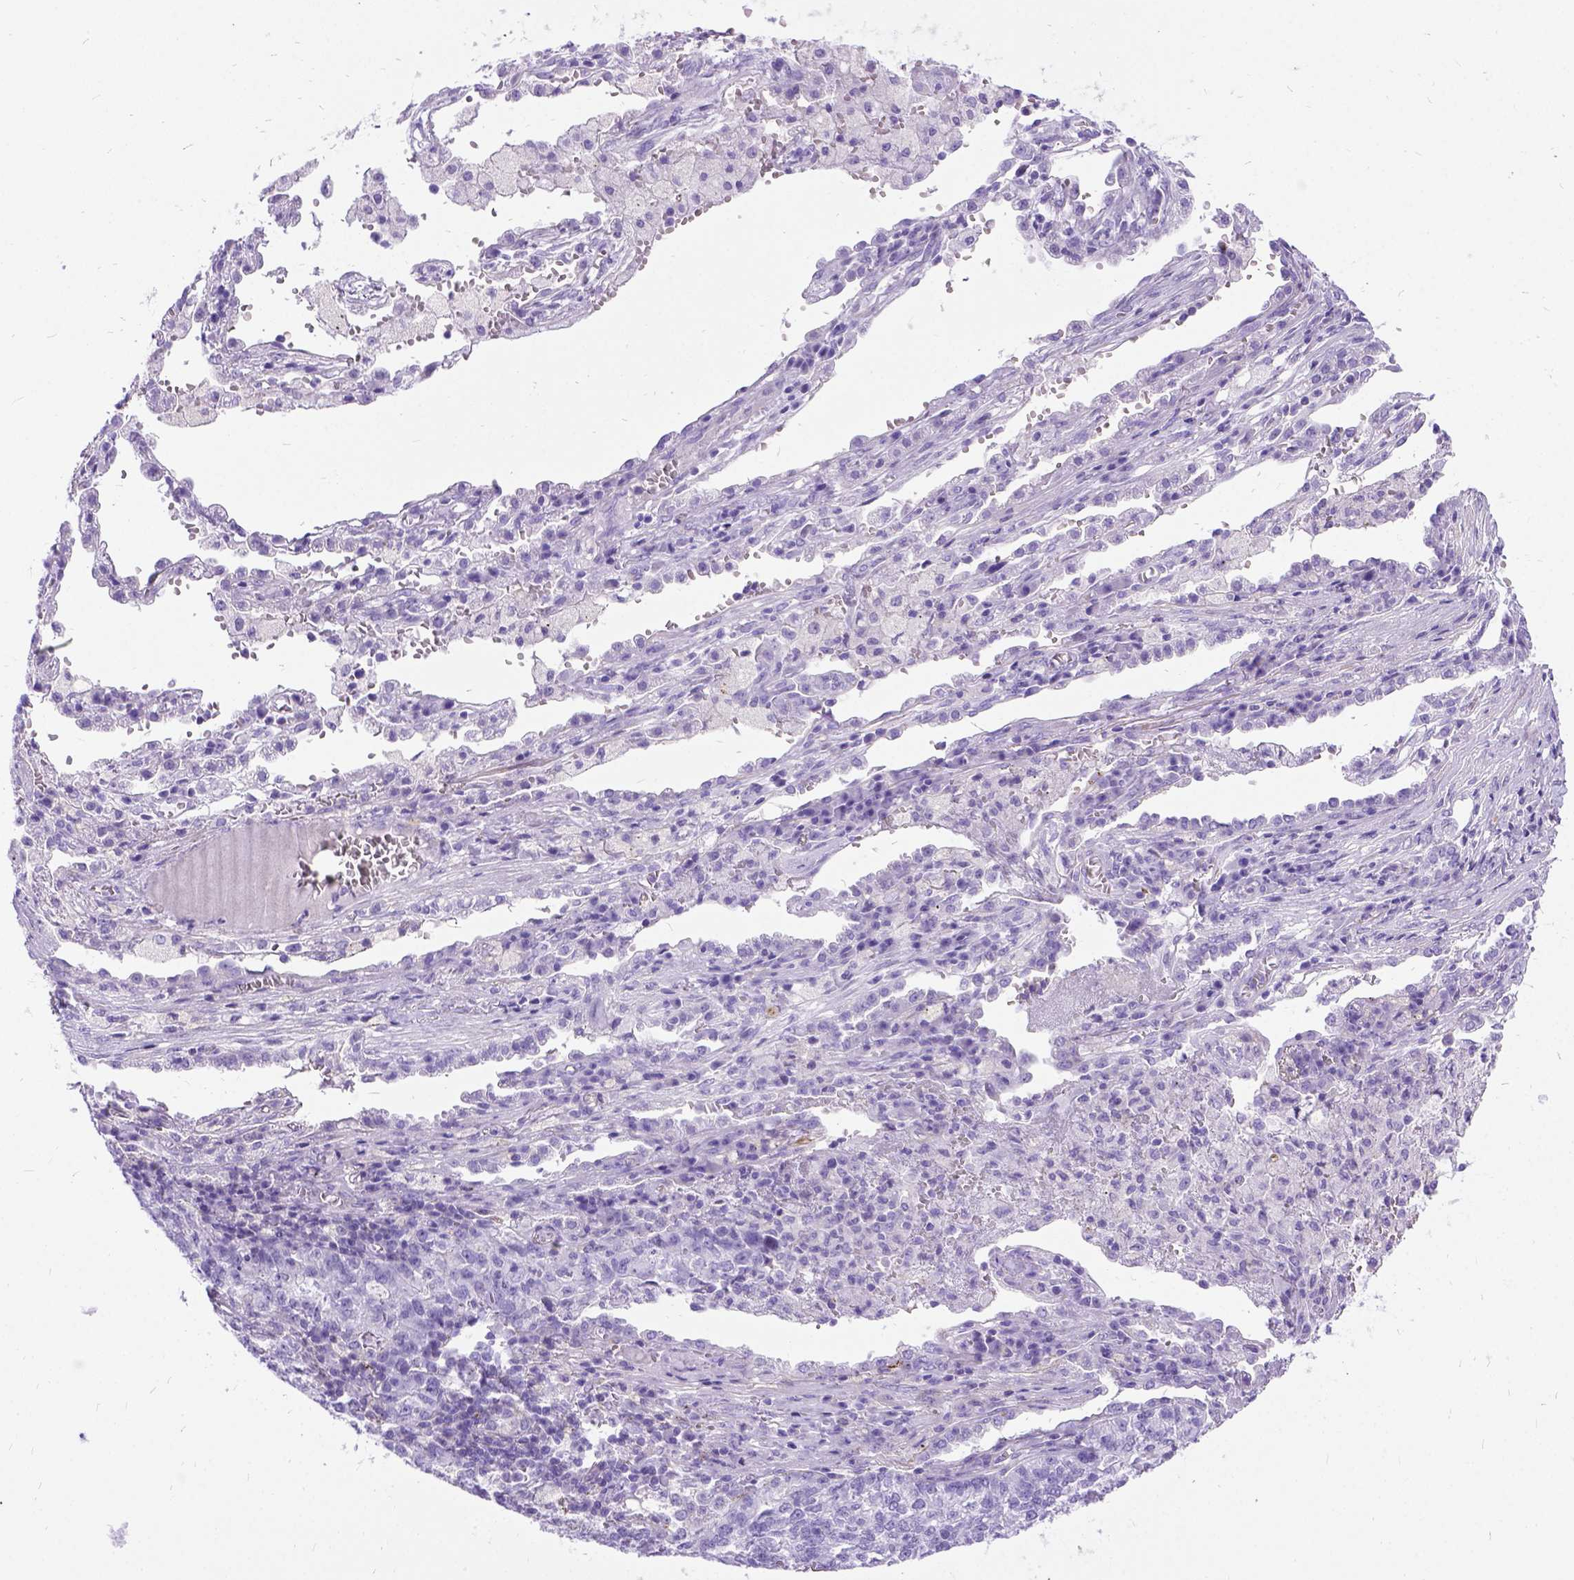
{"staining": {"intensity": "negative", "quantity": "none", "location": "none"}, "tissue": "lung cancer", "cell_type": "Tumor cells", "image_type": "cancer", "snomed": [{"axis": "morphology", "description": "Adenocarcinoma, NOS"}, {"axis": "topography", "description": "Lung"}], "caption": "This is a photomicrograph of immunohistochemistry staining of lung cancer, which shows no positivity in tumor cells.", "gene": "PRG2", "patient": {"sex": "male", "age": 57}}